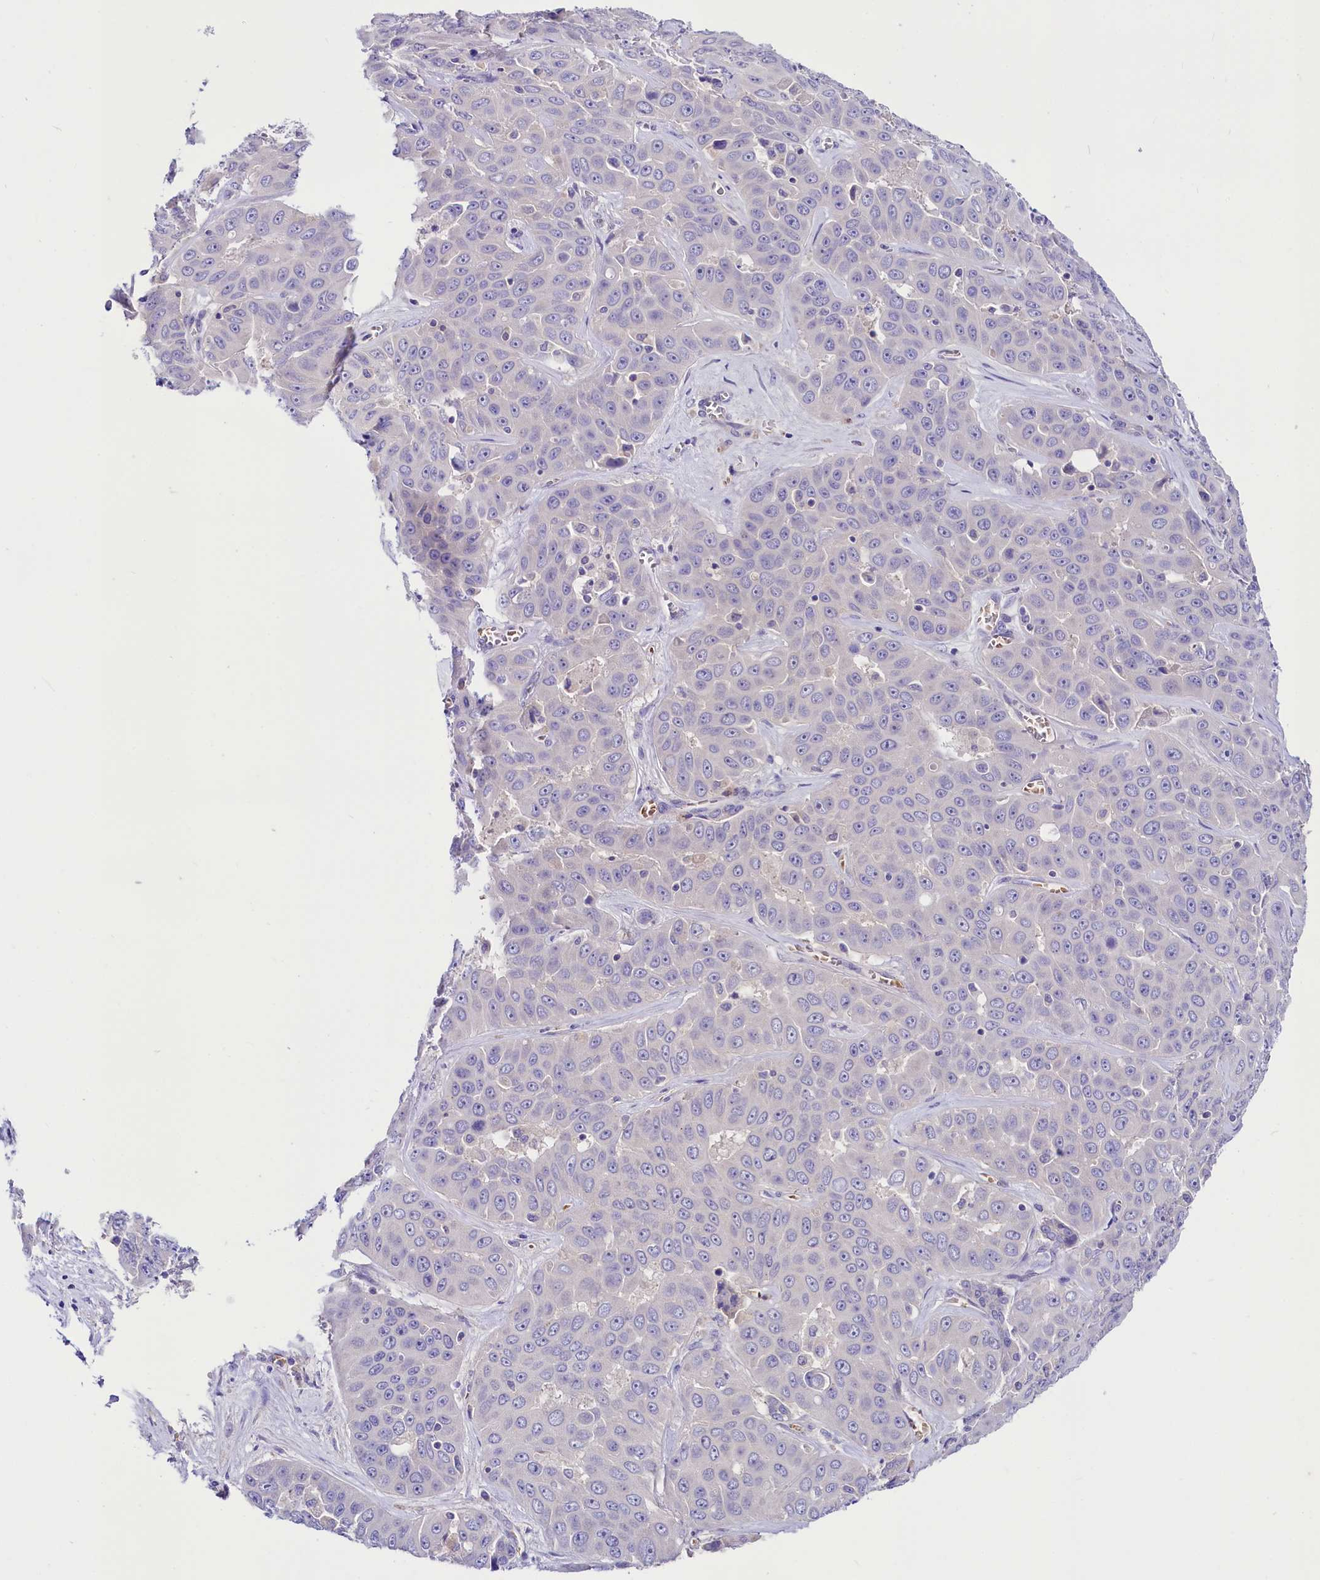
{"staining": {"intensity": "negative", "quantity": "none", "location": "none"}, "tissue": "liver cancer", "cell_type": "Tumor cells", "image_type": "cancer", "snomed": [{"axis": "morphology", "description": "Cholangiocarcinoma"}, {"axis": "topography", "description": "Liver"}], "caption": "DAB (3,3'-diaminobenzidine) immunohistochemical staining of human liver cholangiocarcinoma demonstrates no significant staining in tumor cells.", "gene": "ABHD5", "patient": {"sex": "female", "age": 52}}